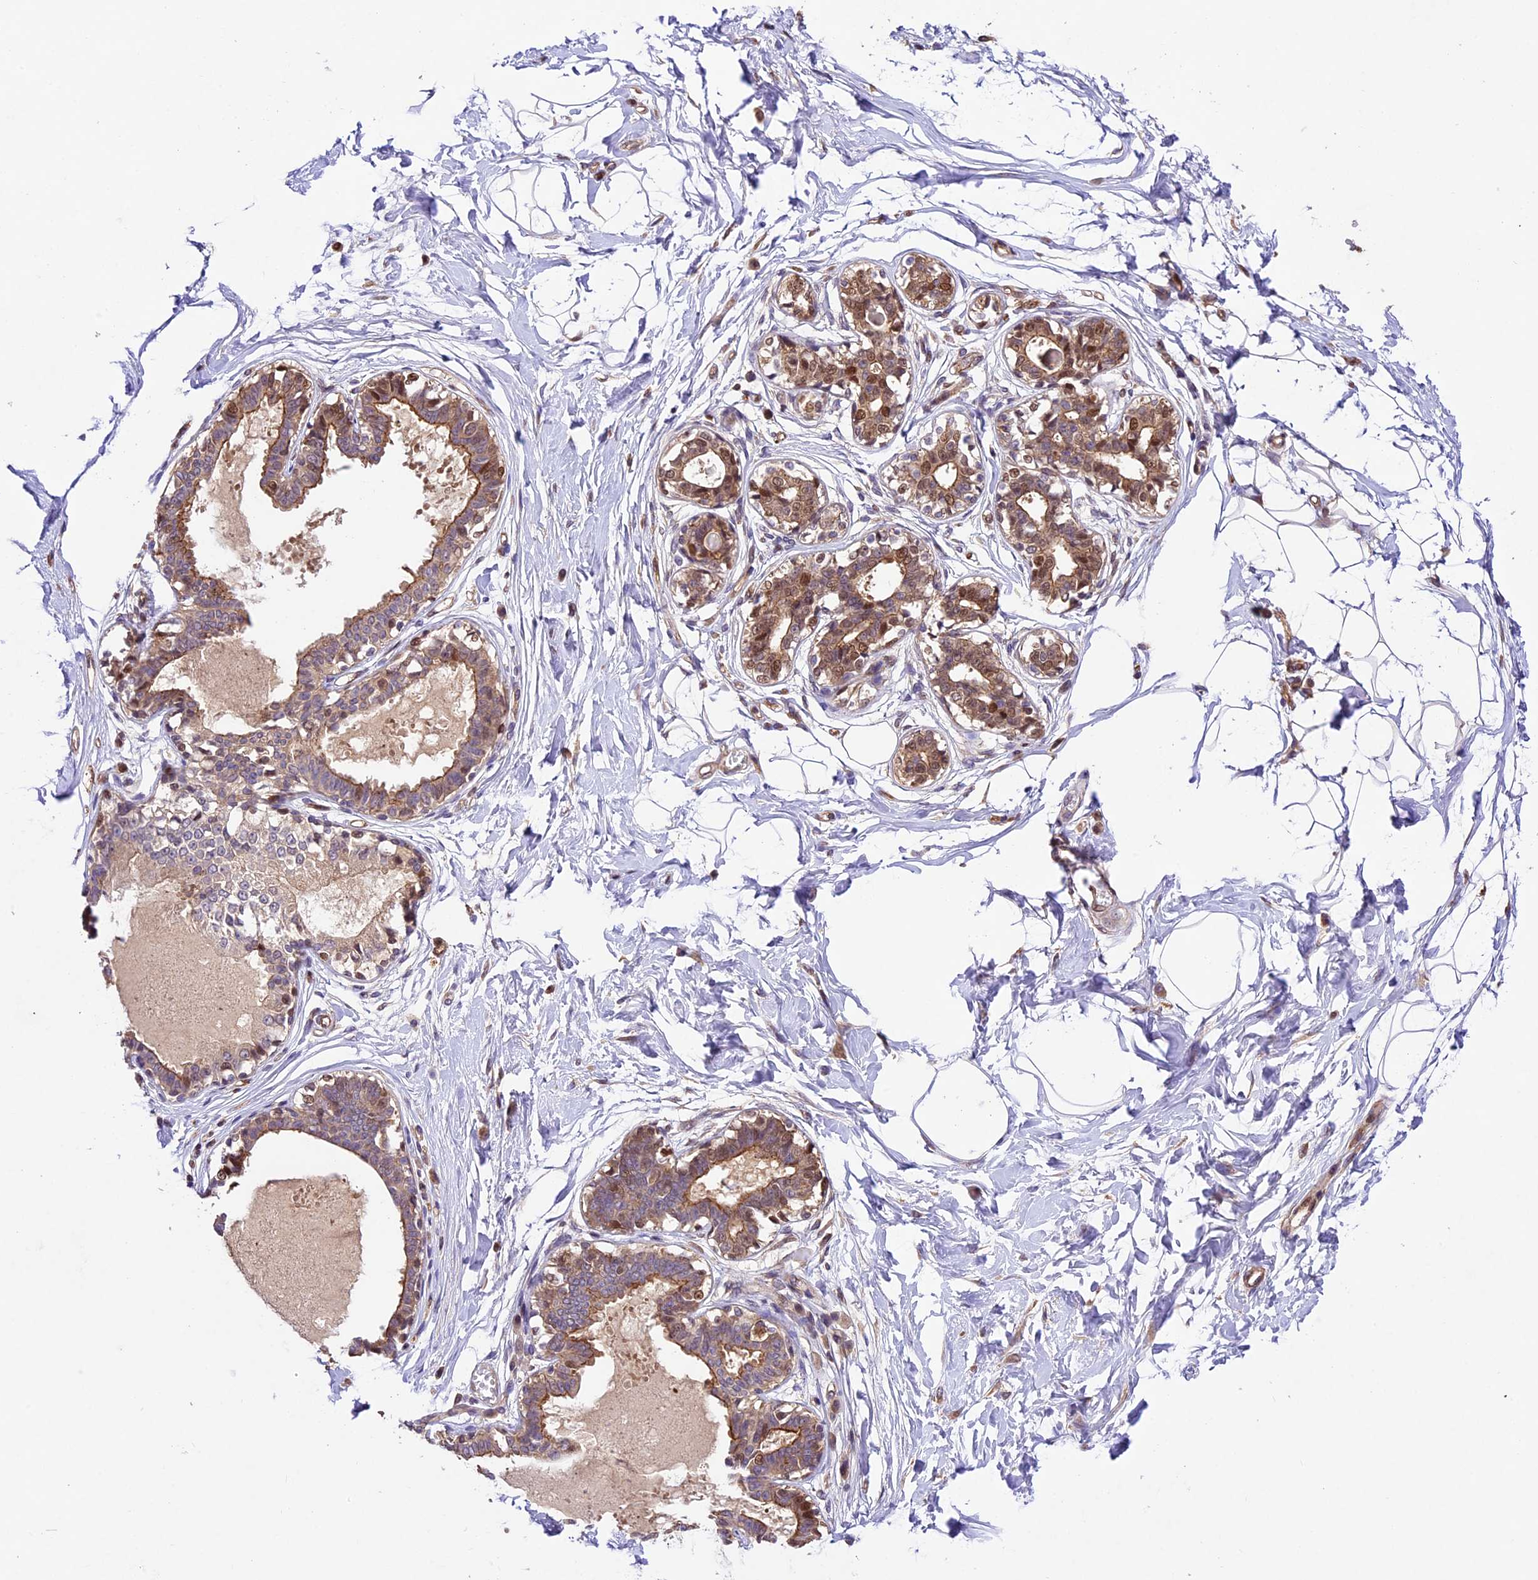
{"staining": {"intensity": "moderate", "quantity": "25%-75%", "location": "cytoplasmic/membranous"}, "tissue": "breast", "cell_type": "Adipocytes", "image_type": "normal", "snomed": [{"axis": "morphology", "description": "Normal tissue, NOS"}, {"axis": "topography", "description": "Breast"}], "caption": "This histopathology image demonstrates unremarkable breast stained with IHC to label a protein in brown. The cytoplasmic/membranous of adipocytes show moderate positivity for the protein. Nuclei are counter-stained blue.", "gene": "CCSER1", "patient": {"sex": "female", "age": 45}}